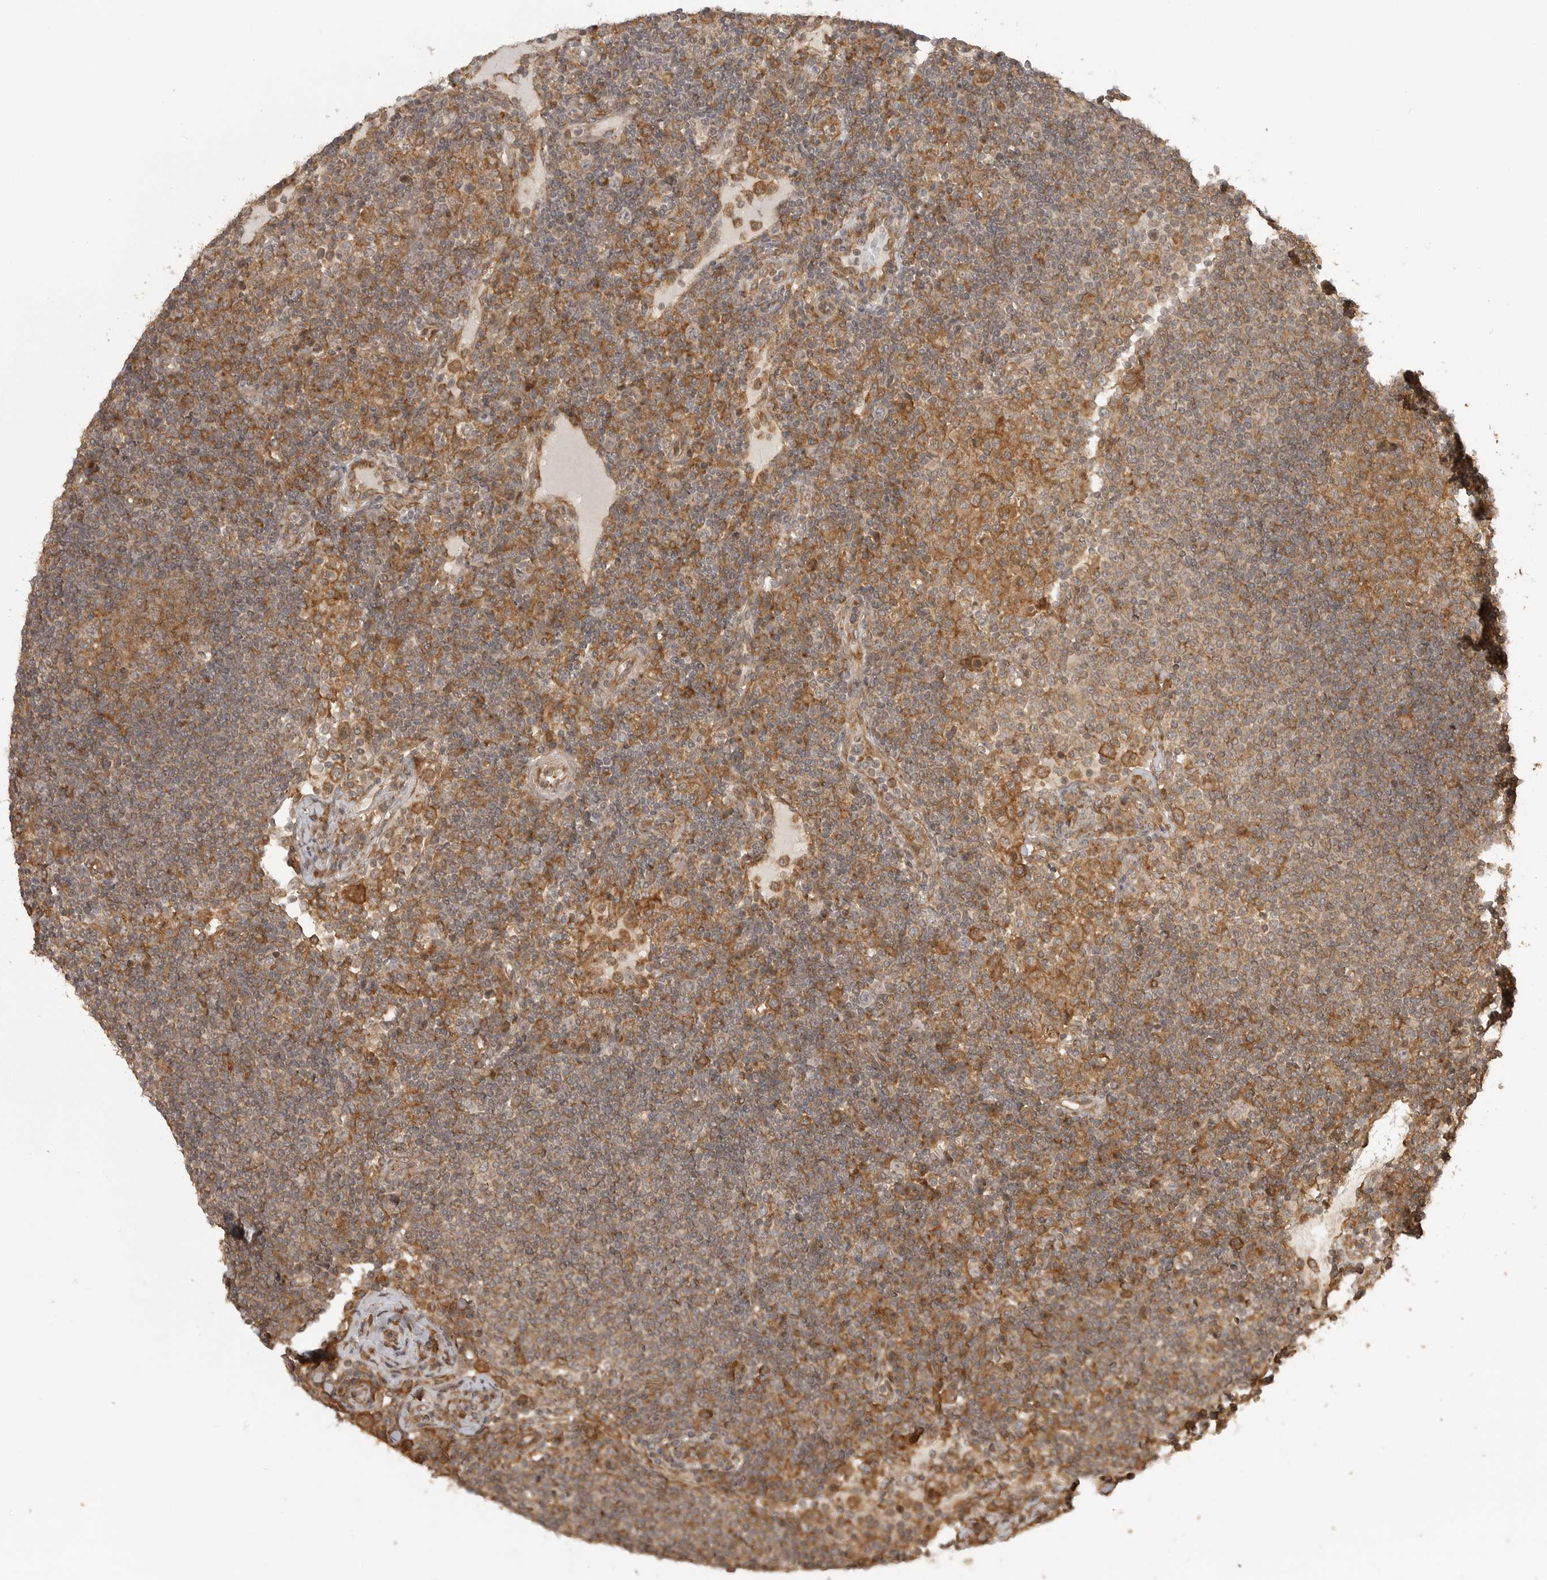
{"staining": {"intensity": "moderate", "quantity": ">75%", "location": "cytoplasmic/membranous"}, "tissue": "lymph node", "cell_type": "Germinal center cells", "image_type": "normal", "snomed": [{"axis": "morphology", "description": "Normal tissue, NOS"}, {"axis": "topography", "description": "Lymph node"}], "caption": "Lymph node stained for a protein reveals moderate cytoplasmic/membranous positivity in germinal center cells. The staining was performed using DAB to visualize the protein expression in brown, while the nuclei were stained in blue with hematoxylin (Magnification: 20x).", "gene": "FAT3", "patient": {"sex": "female", "age": 53}}